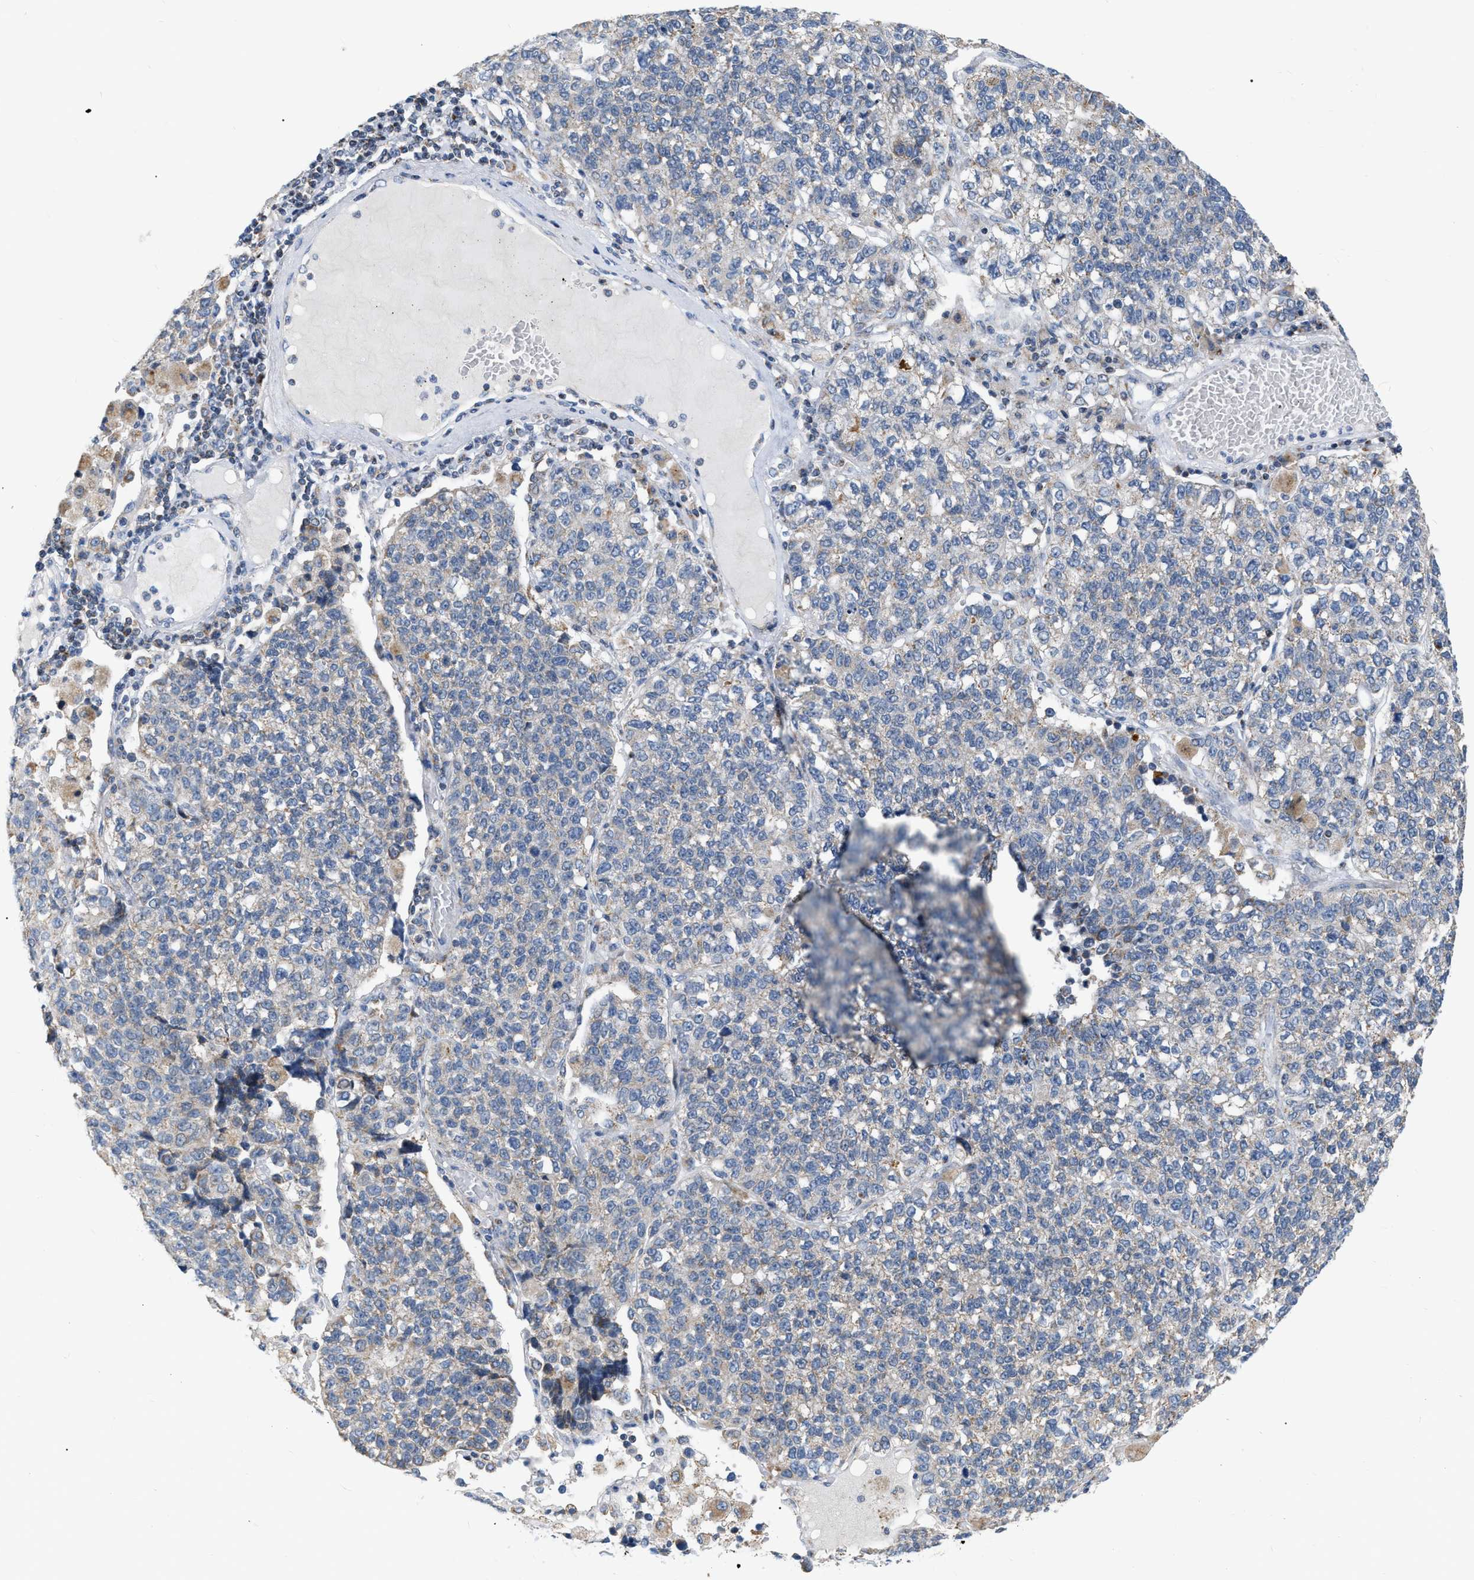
{"staining": {"intensity": "negative", "quantity": "none", "location": "none"}, "tissue": "lung cancer", "cell_type": "Tumor cells", "image_type": "cancer", "snomed": [{"axis": "morphology", "description": "Adenocarcinoma, NOS"}, {"axis": "topography", "description": "Lung"}], "caption": "Photomicrograph shows no protein positivity in tumor cells of adenocarcinoma (lung) tissue. (Brightfield microscopy of DAB immunohistochemistry (IHC) at high magnification).", "gene": "DDX56", "patient": {"sex": "male", "age": 49}}